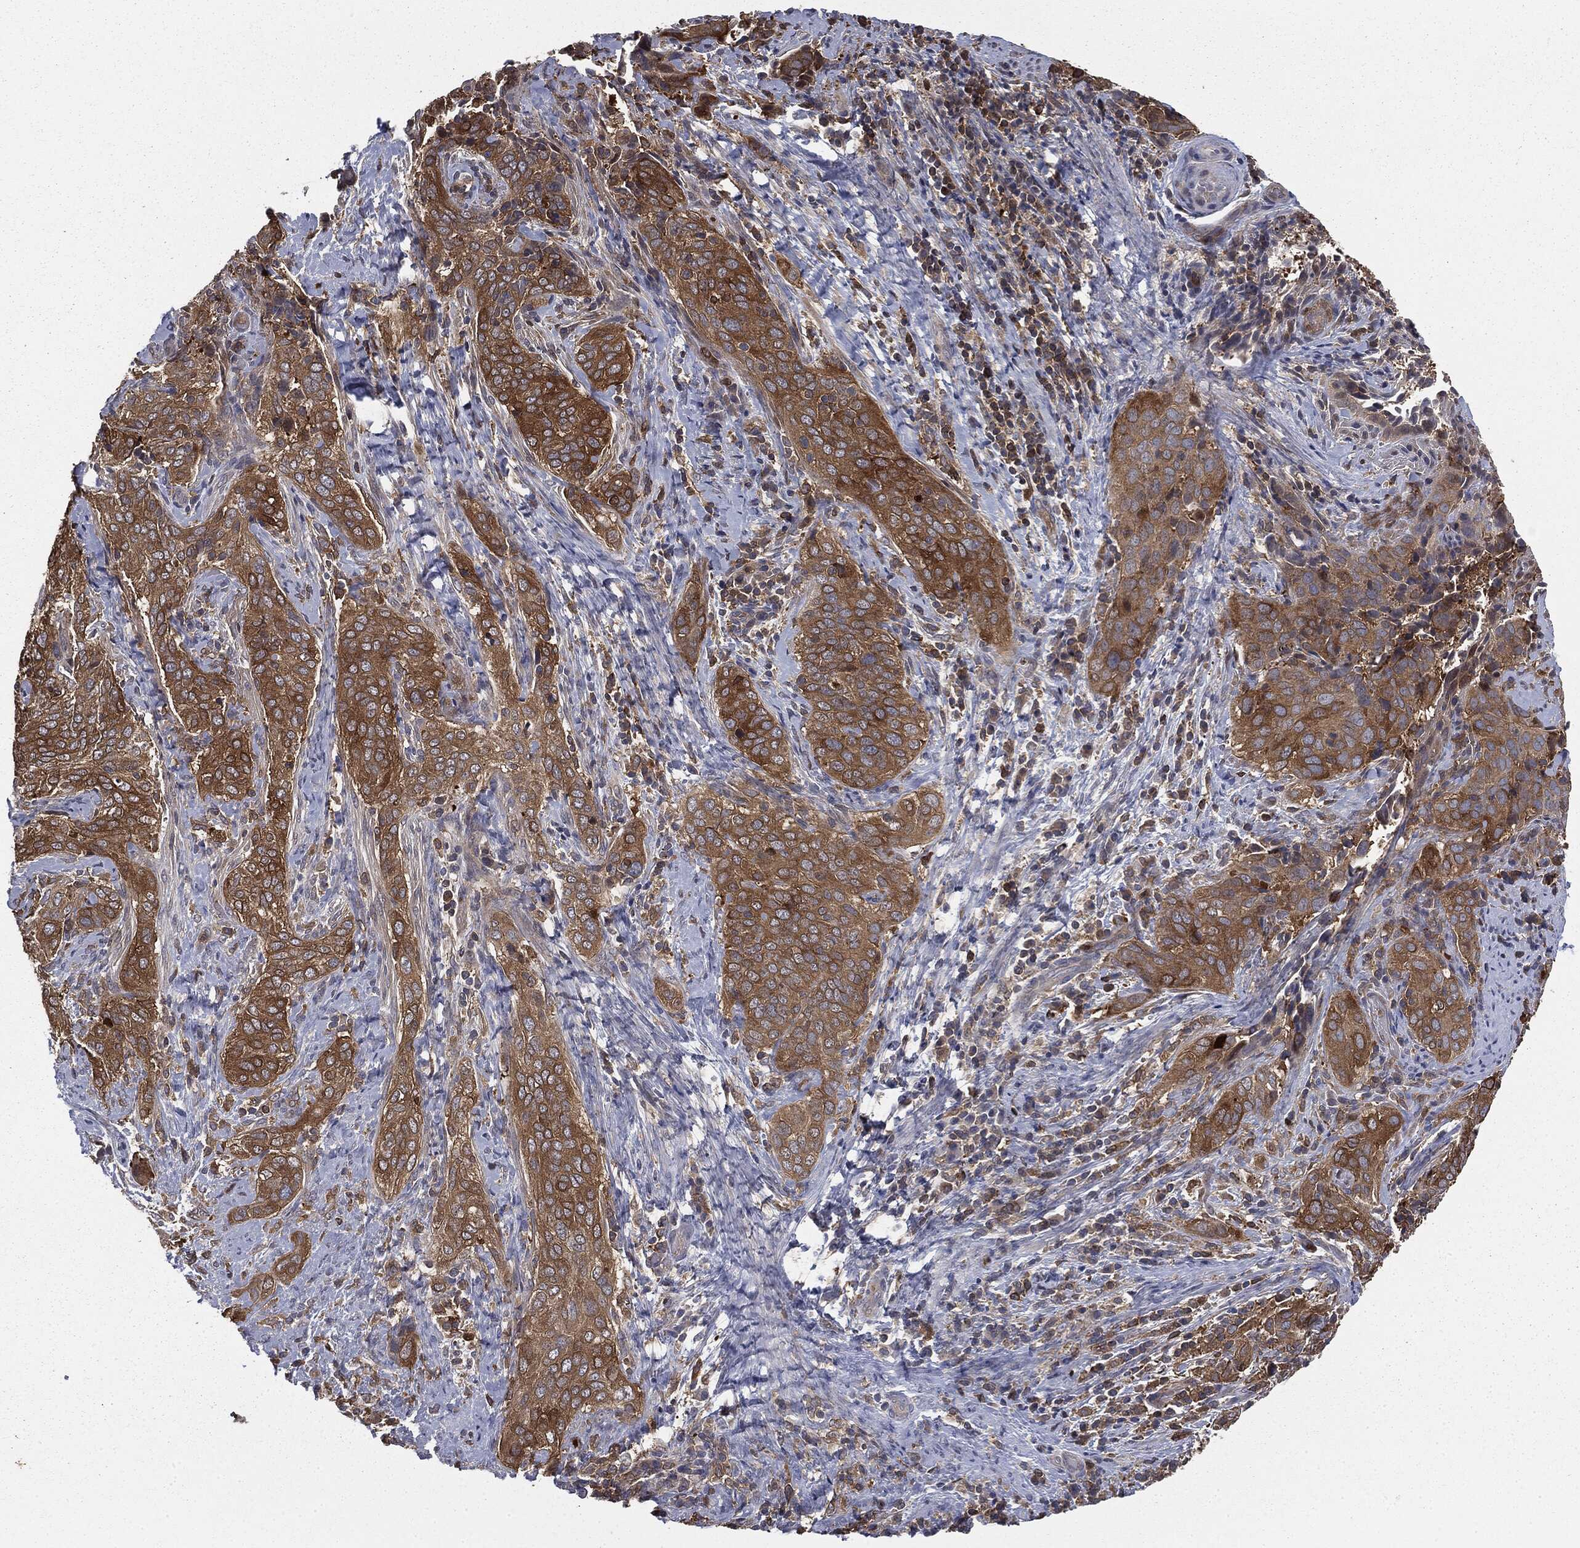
{"staining": {"intensity": "moderate", "quantity": ">75%", "location": "cytoplasmic/membranous"}, "tissue": "cervical cancer", "cell_type": "Tumor cells", "image_type": "cancer", "snomed": [{"axis": "morphology", "description": "Squamous cell carcinoma, NOS"}, {"axis": "topography", "description": "Cervix"}], "caption": "A medium amount of moderate cytoplasmic/membranous positivity is present in approximately >75% of tumor cells in cervical squamous cell carcinoma tissue.", "gene": "GNB5", "patient": {"sex": "female", "age": 38}}